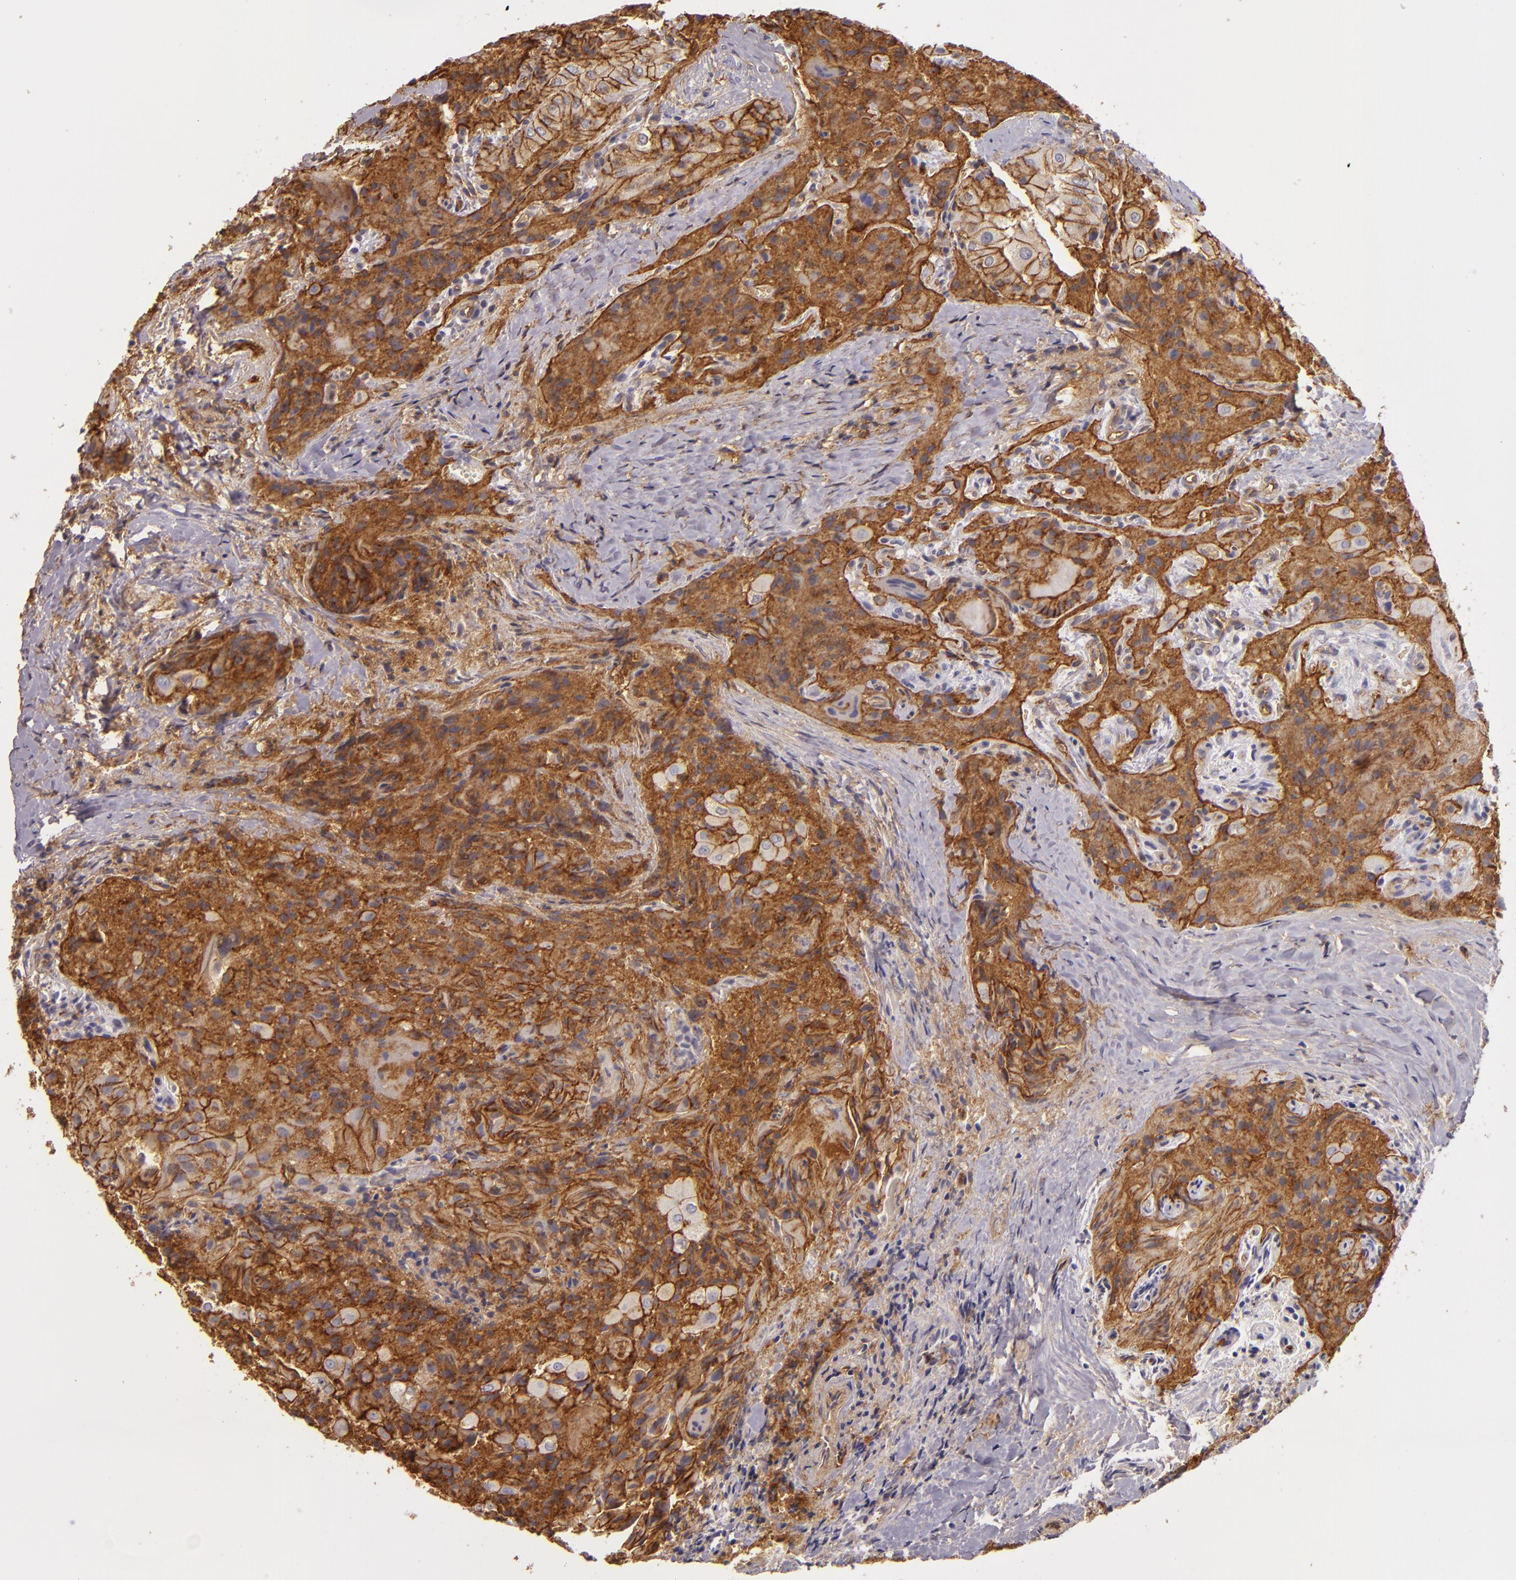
{"staining": {"intensity": "strong", "quantity": ">75%", "location": "cytoplasmic/membranous"}, "tissue": "thyroid cancer", "cell_type": "Tumor cells", "image_type": "cancer", "snomed": [{"axis": "morphology", "description": "Papillary adenocarcinoma, NOS"}, {"axis": "topography", "description": "Thyroid gland"}], "caption": "Protein expression by IHC displays strong cytoplasmic/membranous positivity in about >75% of tumor cells in papillary adenocarcinoma (thyroid).", "gene": "CD9", "patient": {"sex": "female", "age": 71}}